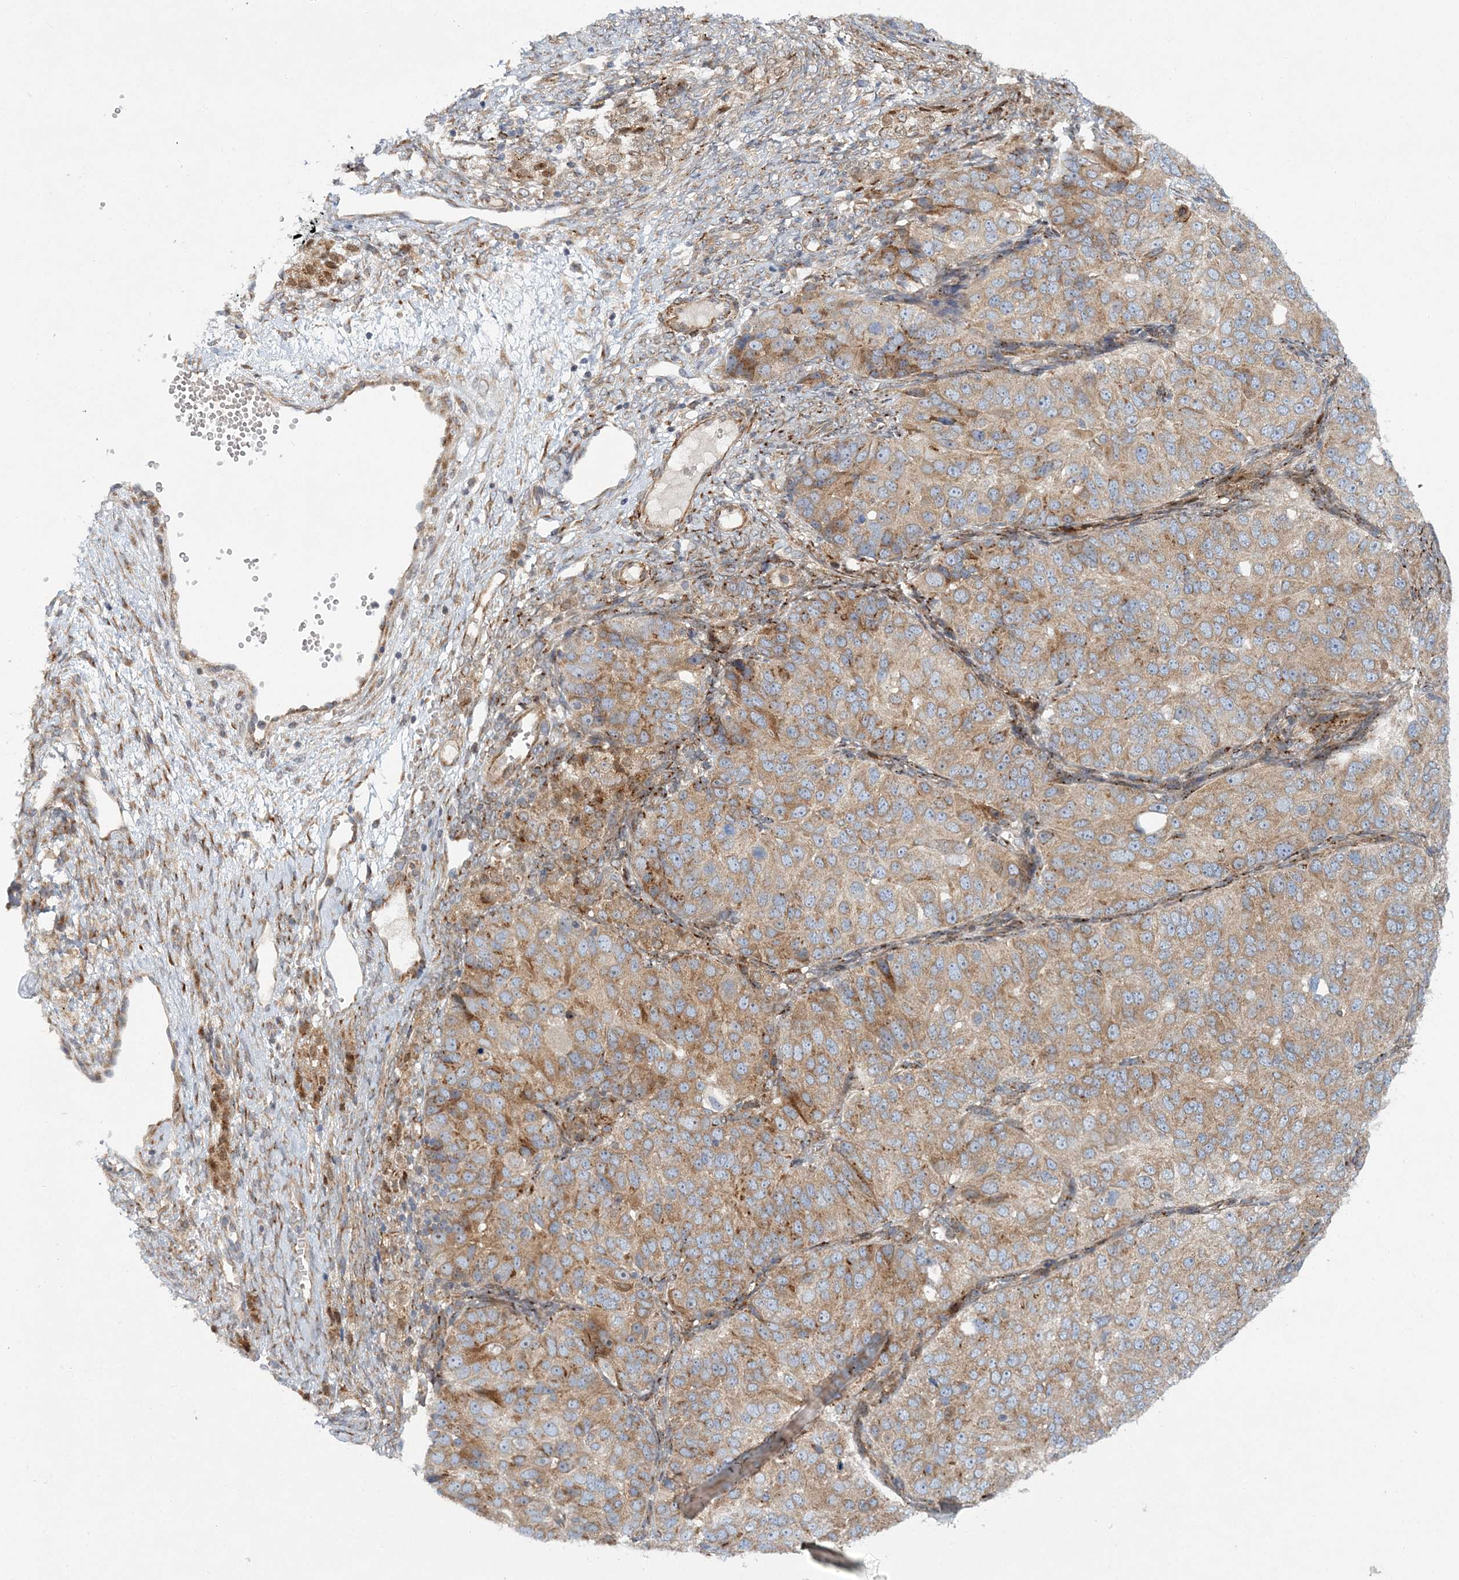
{"staining": {"intensity": "moderate", "quantity": ">75%", "location": "cytoplasmic/membranous"}, "tissue": "ovarian cancer", "cell_type": "Tumor cells", "image_type": "cancer", "snomed": [{"axis": "morphology", "description": "Carcinoma, endometroid"}, {"axis": "topography", "description": "Ovary"}], "caption": "High-power microscopy captured an immunohistochemistry histopathology image of ovarian cancer, revealing moderate cytoplasmic/membranous staining in approximately >75% of tumor cells. The staining was performed using DAB, with brown indicating positive protein expression. Nuclei are stained blue with hematoxylin.", "gene": "NBAS", "patient": {"sex": "female", "age": 51}}